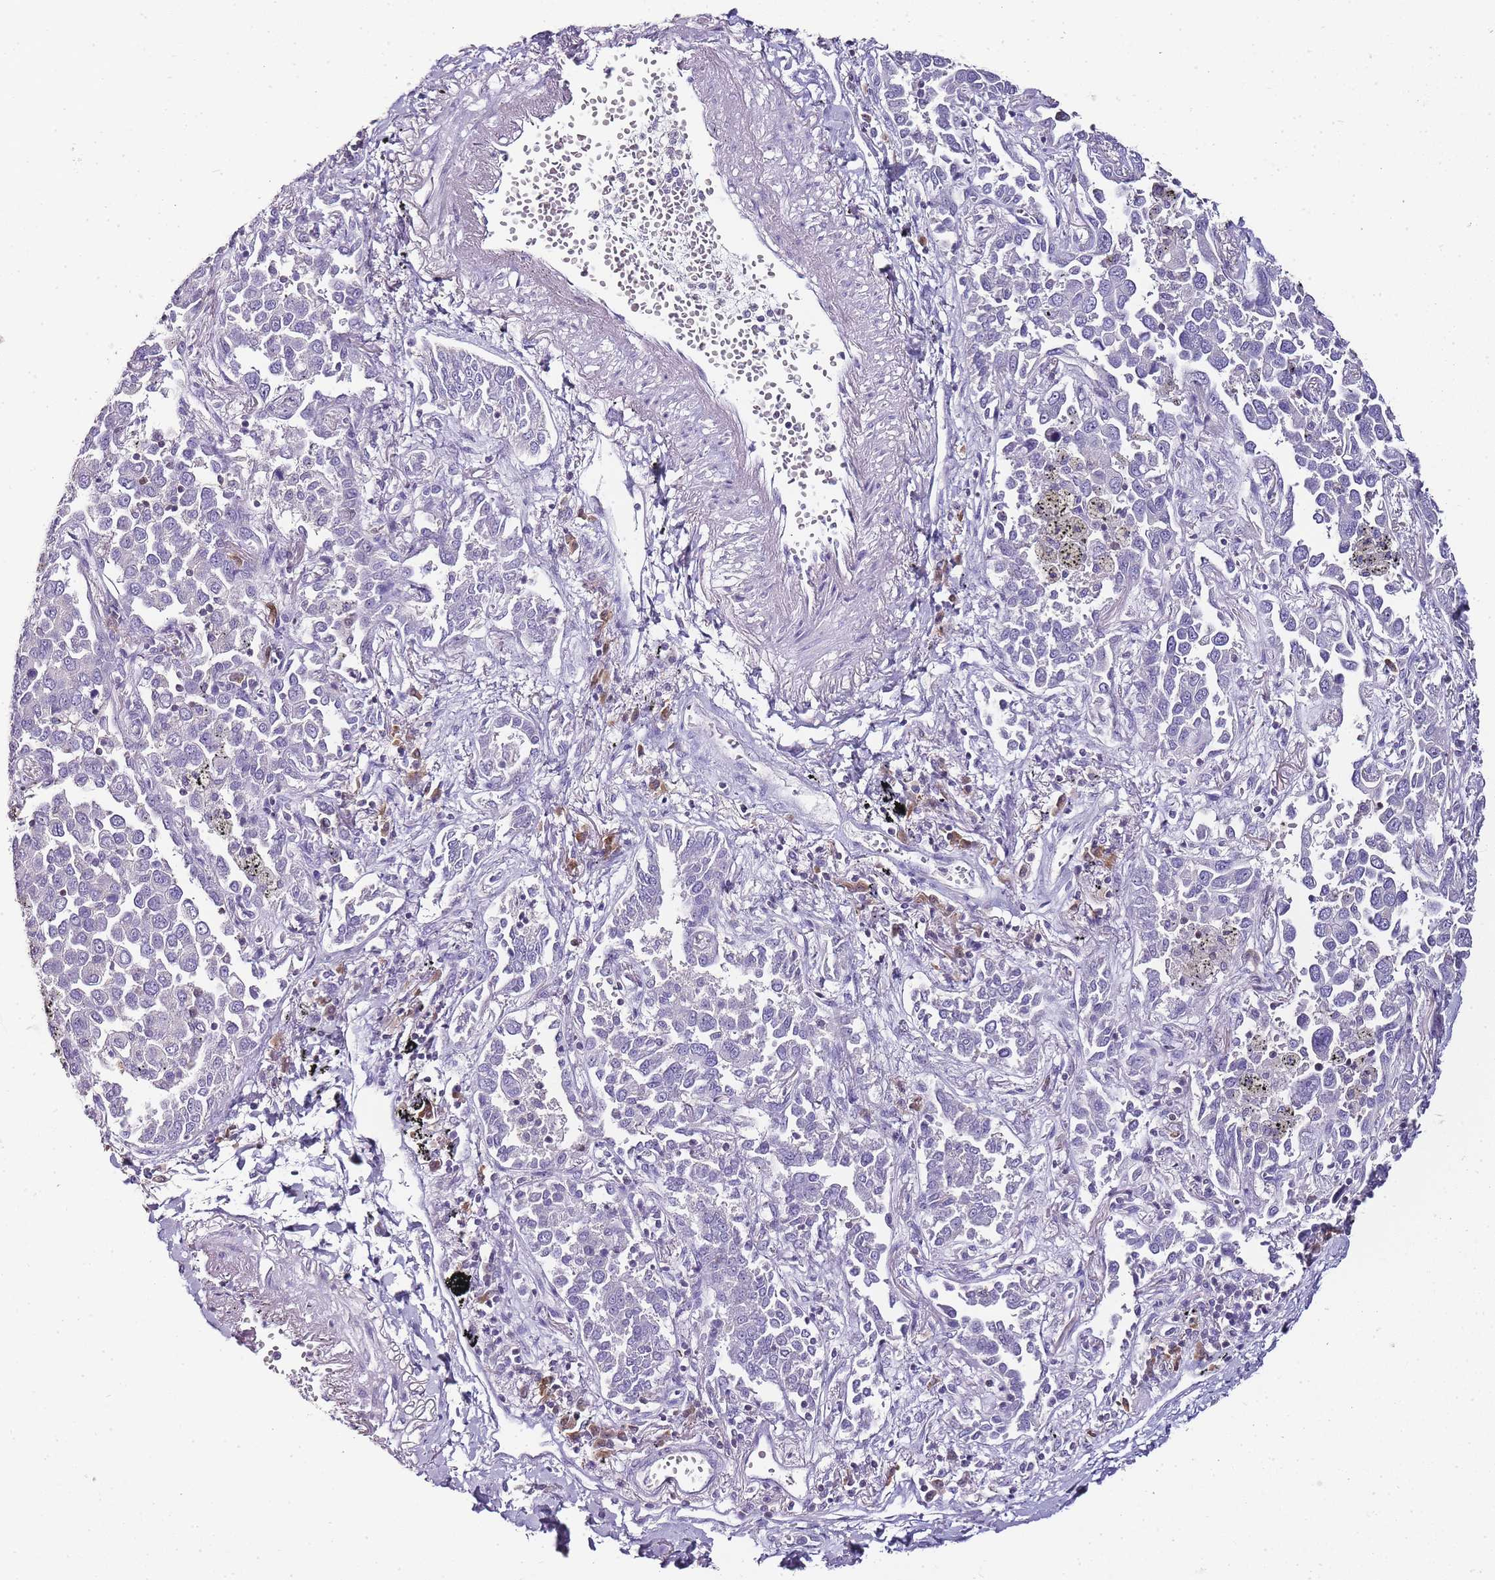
{"staining": {"intensity": "negative", "quantity": "none", "location": "none"}, "tissue": "lung cancer", "cell_type": "Tumor cells", "image_type": "cancer", "snomed": [{"axis": "morphology", "description": "Adenocarcinoma, NOS"}, {"axis": "topography", "description": "Lung"}], "caption": "Tumor cells show no significant protein expression in lung adenocarcinoma. (IHC, brightfield microscopy, high magnification).", "gene": "ZBP1", "patient": {"sex": "male", "age": 67}}